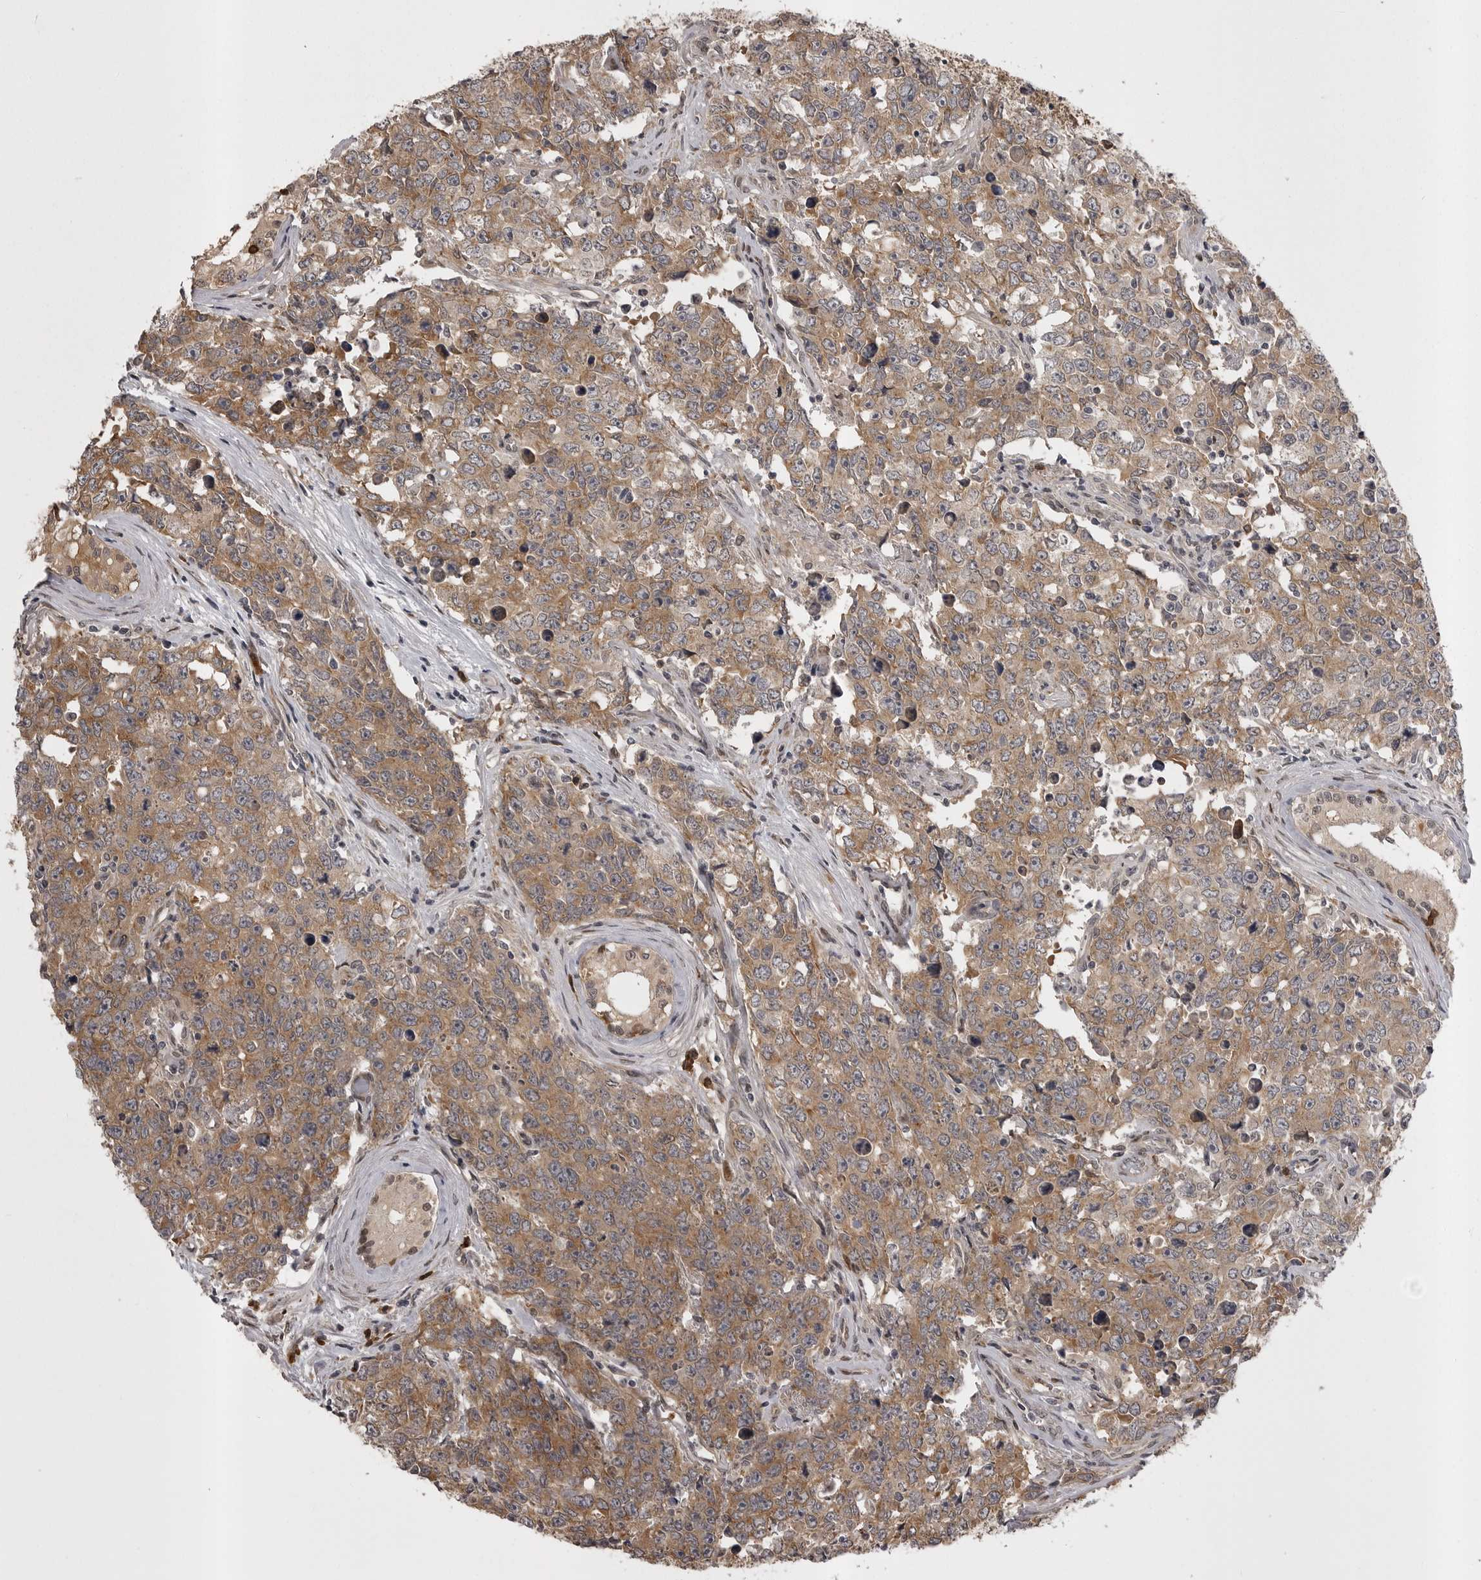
{"staining": {"intensity": "moderate", "quantity": ">75%", "location": "cytoplasmic/membranous"}, "tissue": "testis cancer", "cell_type": "Tumor cells", "image_type": "cancer", "snomed": [{"axis": "morphology", "description": "Carcinoma, Embryonal, NOS"}, {"axis": "topography", "description": "Testis"}], "caption": "Immunohistochemistry micrograph of embryonal carcinoma (testis) stained for a protein (brown), which reveals medium levels of moderate cytoplasmic/membranous positivity in about >75% of tumor cells.", "gene": "SNX16", "patient": {"sex": "male", "age": 28}}